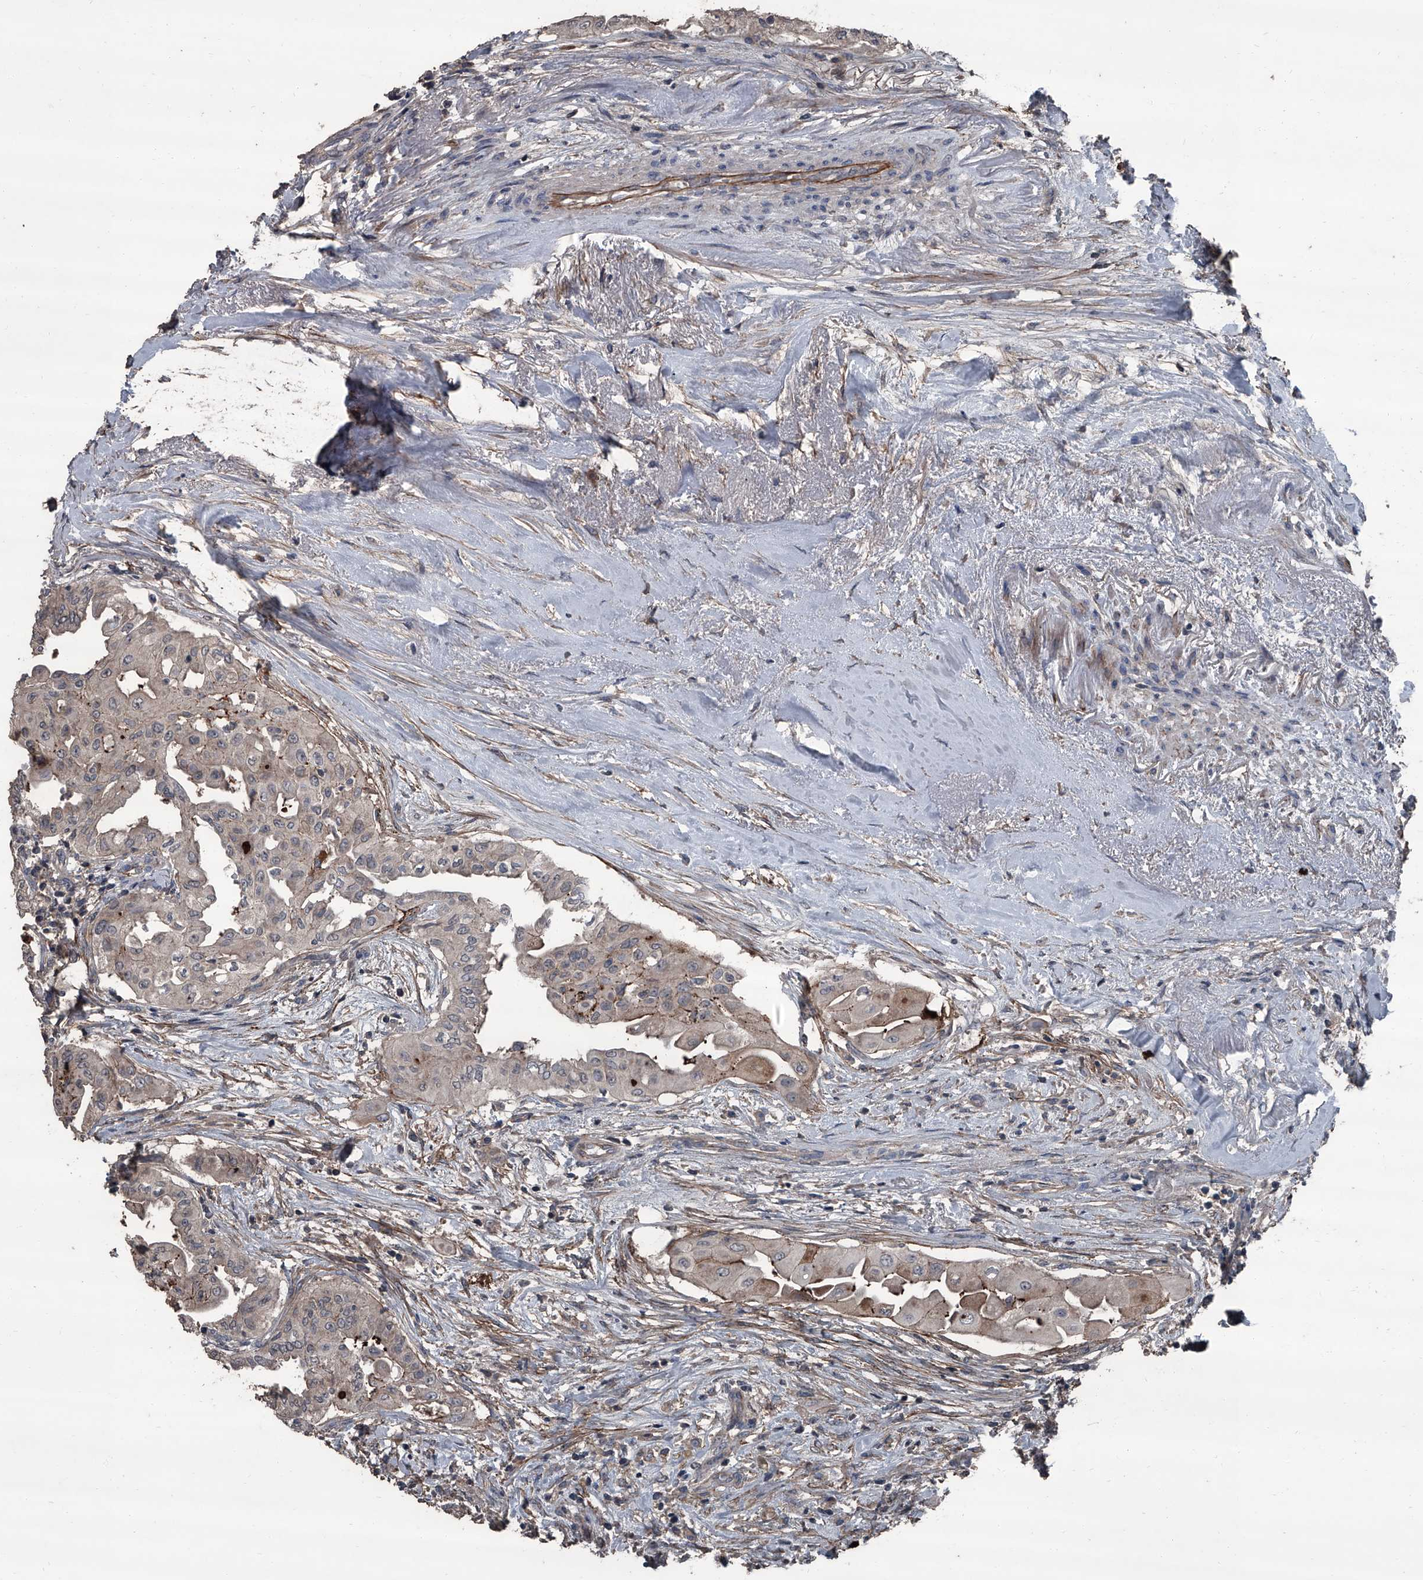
{"staining": {"intensity": "moderate", "quantity": "<25%", "location": "cytoplasmic/membranous"}, "tissue": "thyroid cancer", "cell_type": "Tumor cells", "image_type": "cancer", "snomed": [{"axis": "morphology", "description": "Papillary adenocarcinoma, NOS"}, {"axis": "topography", "description": "Thyroid gland"}], "caption": "Papillary adenocarcinoma (thyroid) stained for a protein (brown) shows moderate cytoplasmic/membranous positive expression in about <25% of tumor cells.", "gene": "OARD1", "patient": {"sex": "female", "age": 59}}